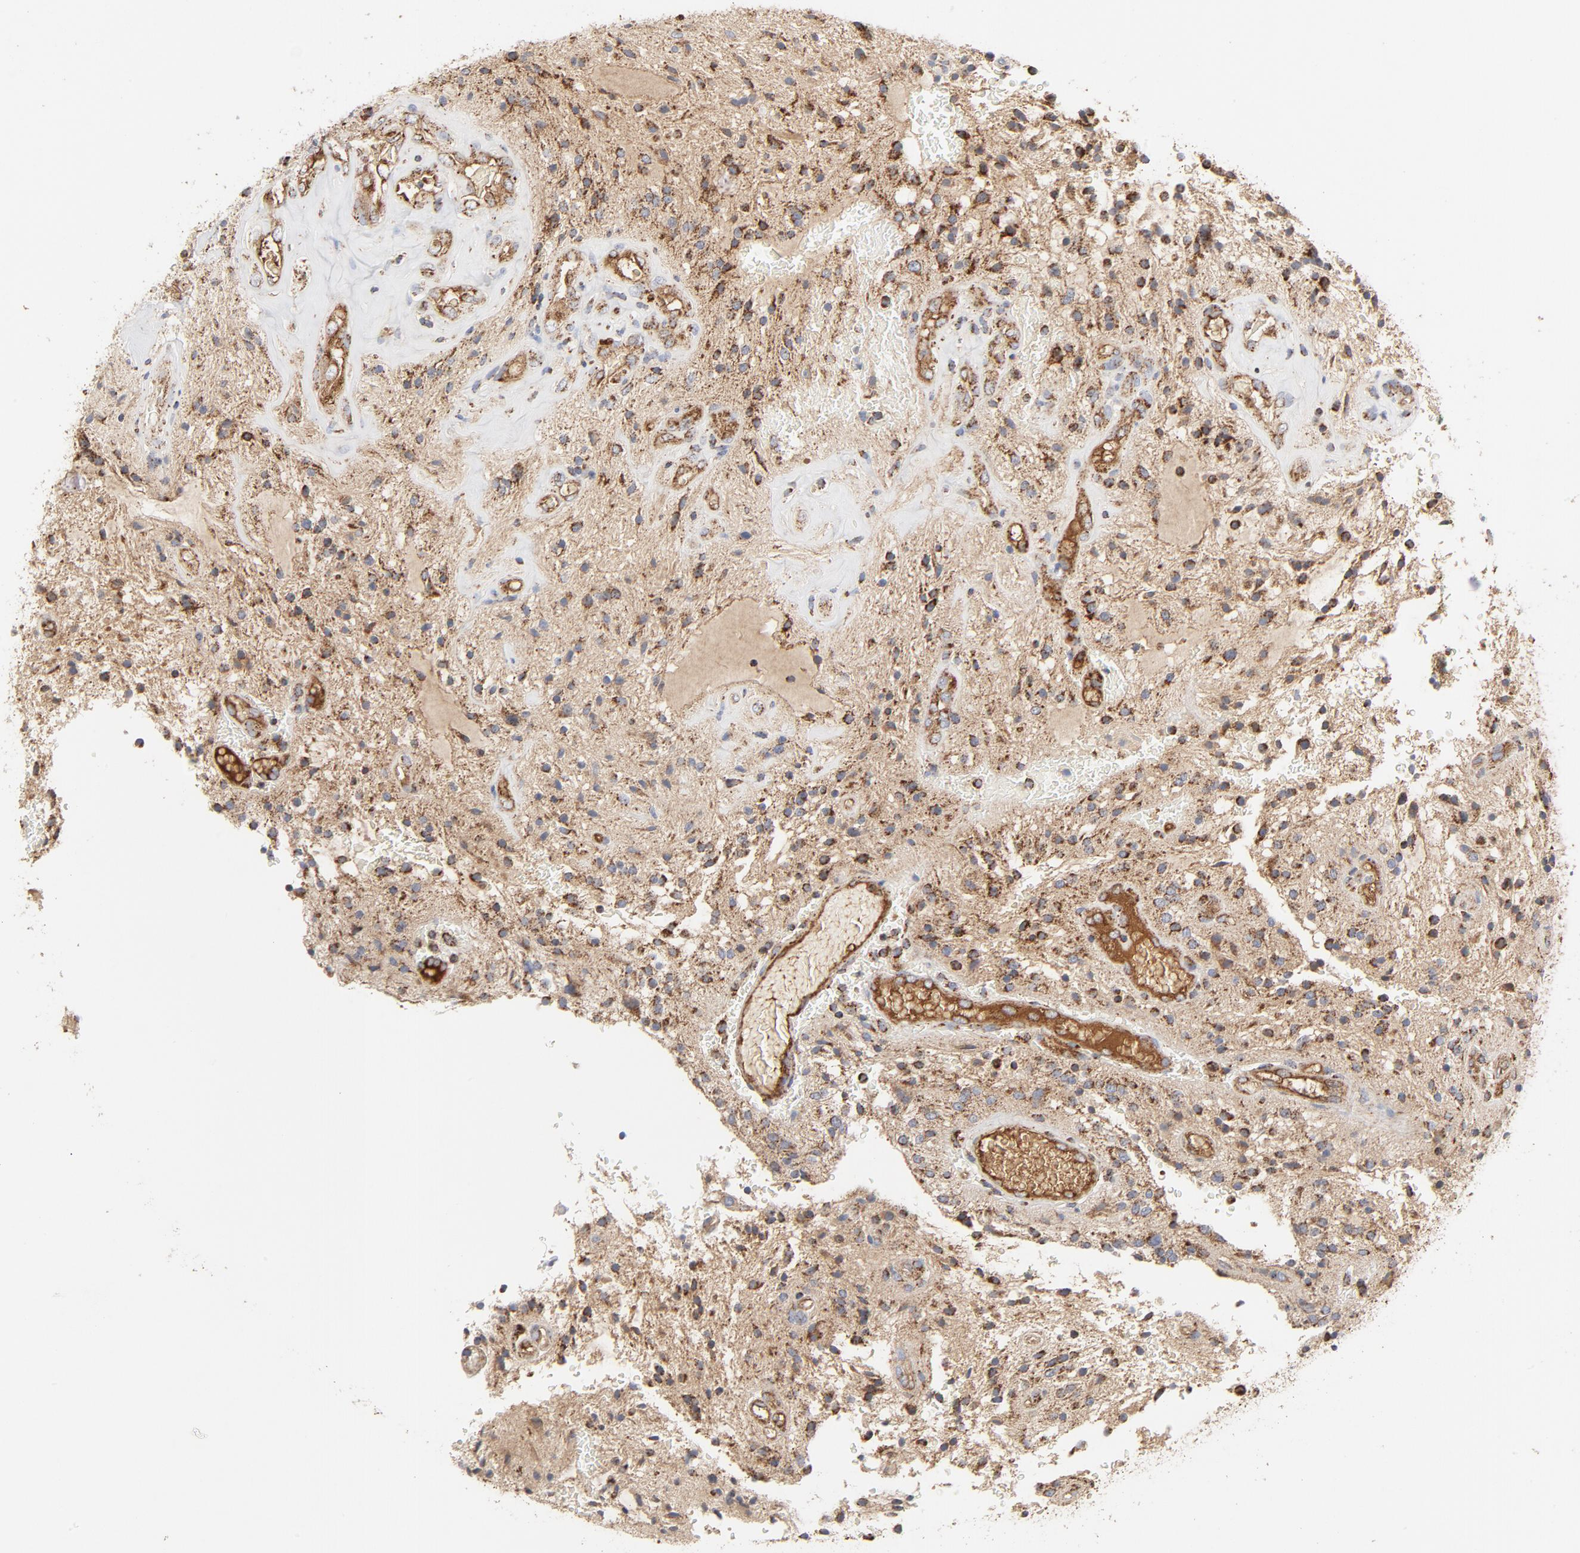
{"staining": {"intensity": "strong", "quantity": ">75%", "location": "cytoplasmic/membranous"}, "tissue": "glioma", "cell_type": "Tumor cells", "image_type": "cancer", "snomed": [{"axis": "morphology", "description": "Glioma, malignant, NOS"}, {"axis": "topography", "description": "Cerebellum"}], "caption": "A high-resolution micrograph shows IHC staining of glioma, which reveals strong cytoplasmic/membranous staining in approximately >75% of tumor cells.", "gene": "PCNX4", "patient": {"sex": "female", "age": 10}}